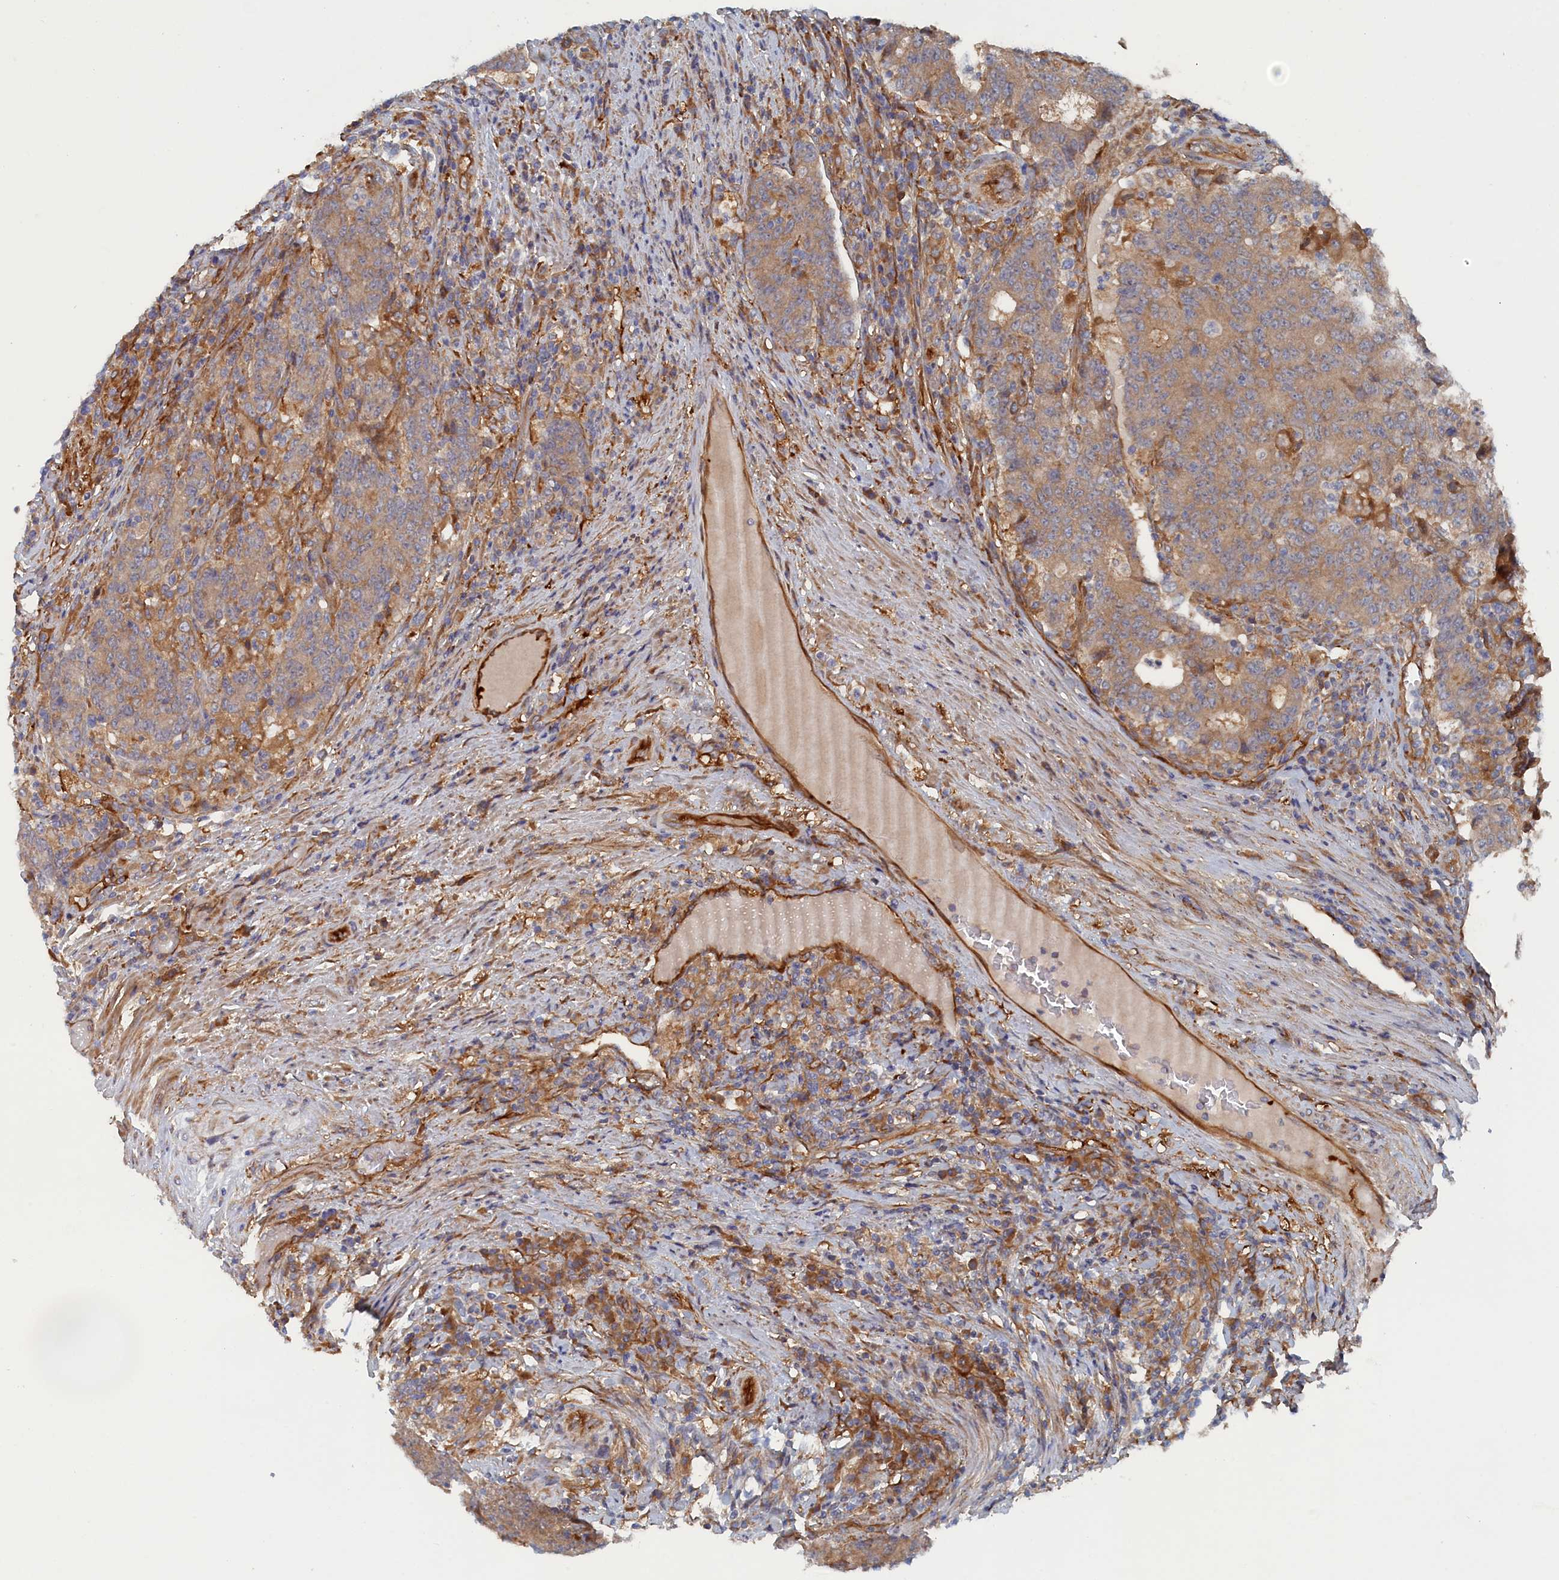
{"staining": {"intensity": "moderate", "quantity": ">75%", "location": "cytoplasmic/membranous"}, "tissue": "colorectal cancer", "cell_type": "Tumor cells", "image_type": "cancer", "snomed": [{"axis": "morphology", "description": "Adenocarcinoma, NOS"}, {"axis": "topography", "description": "Colon"}], "caption": "Colorectal cancer stained for a protein reveals moderate cytoplasmic/membranous positivity in tumor cells.", "gene": "TMEM196", "patient": {"sex": "female", "age": 75}}